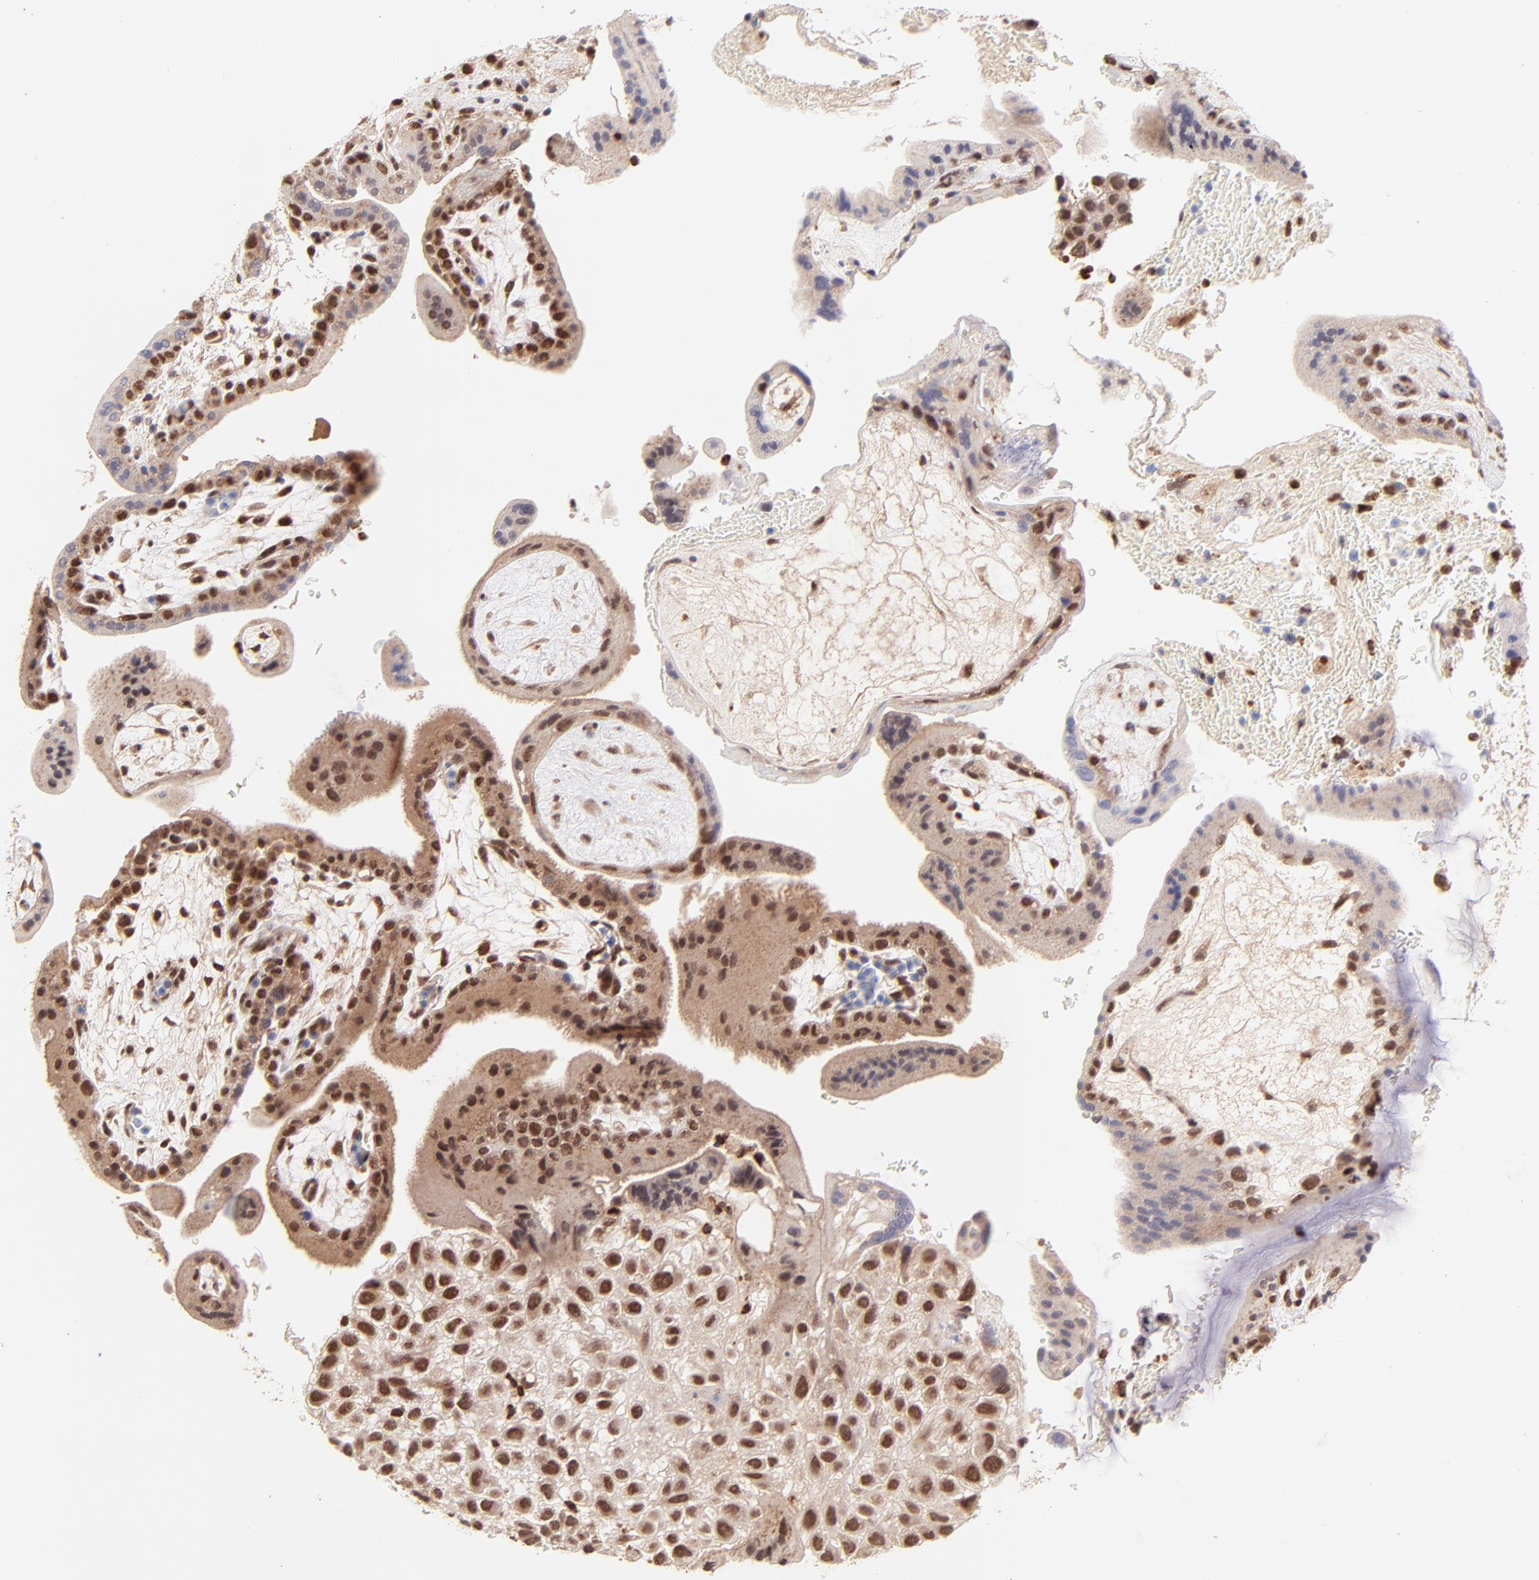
{"staining": {"intensity": "strong", "quantity": ">75%", "location": "nuclear"}, "tissue": "placenta", "cell_type": "Decidual cells", "image_type": "normal", "snomed": [{"axis": "morphology", "description": "Normal tissue, NOS"}, {"axis": "topography", "description": "Placenta"}], "caption": "Immunohistochemical staining of unremarkable human placenta demonstrates strong nuclear protein expression in about >75% of decidual cells.", "gene": "MED12", "patient": {"sex": "female", "age": 35}}